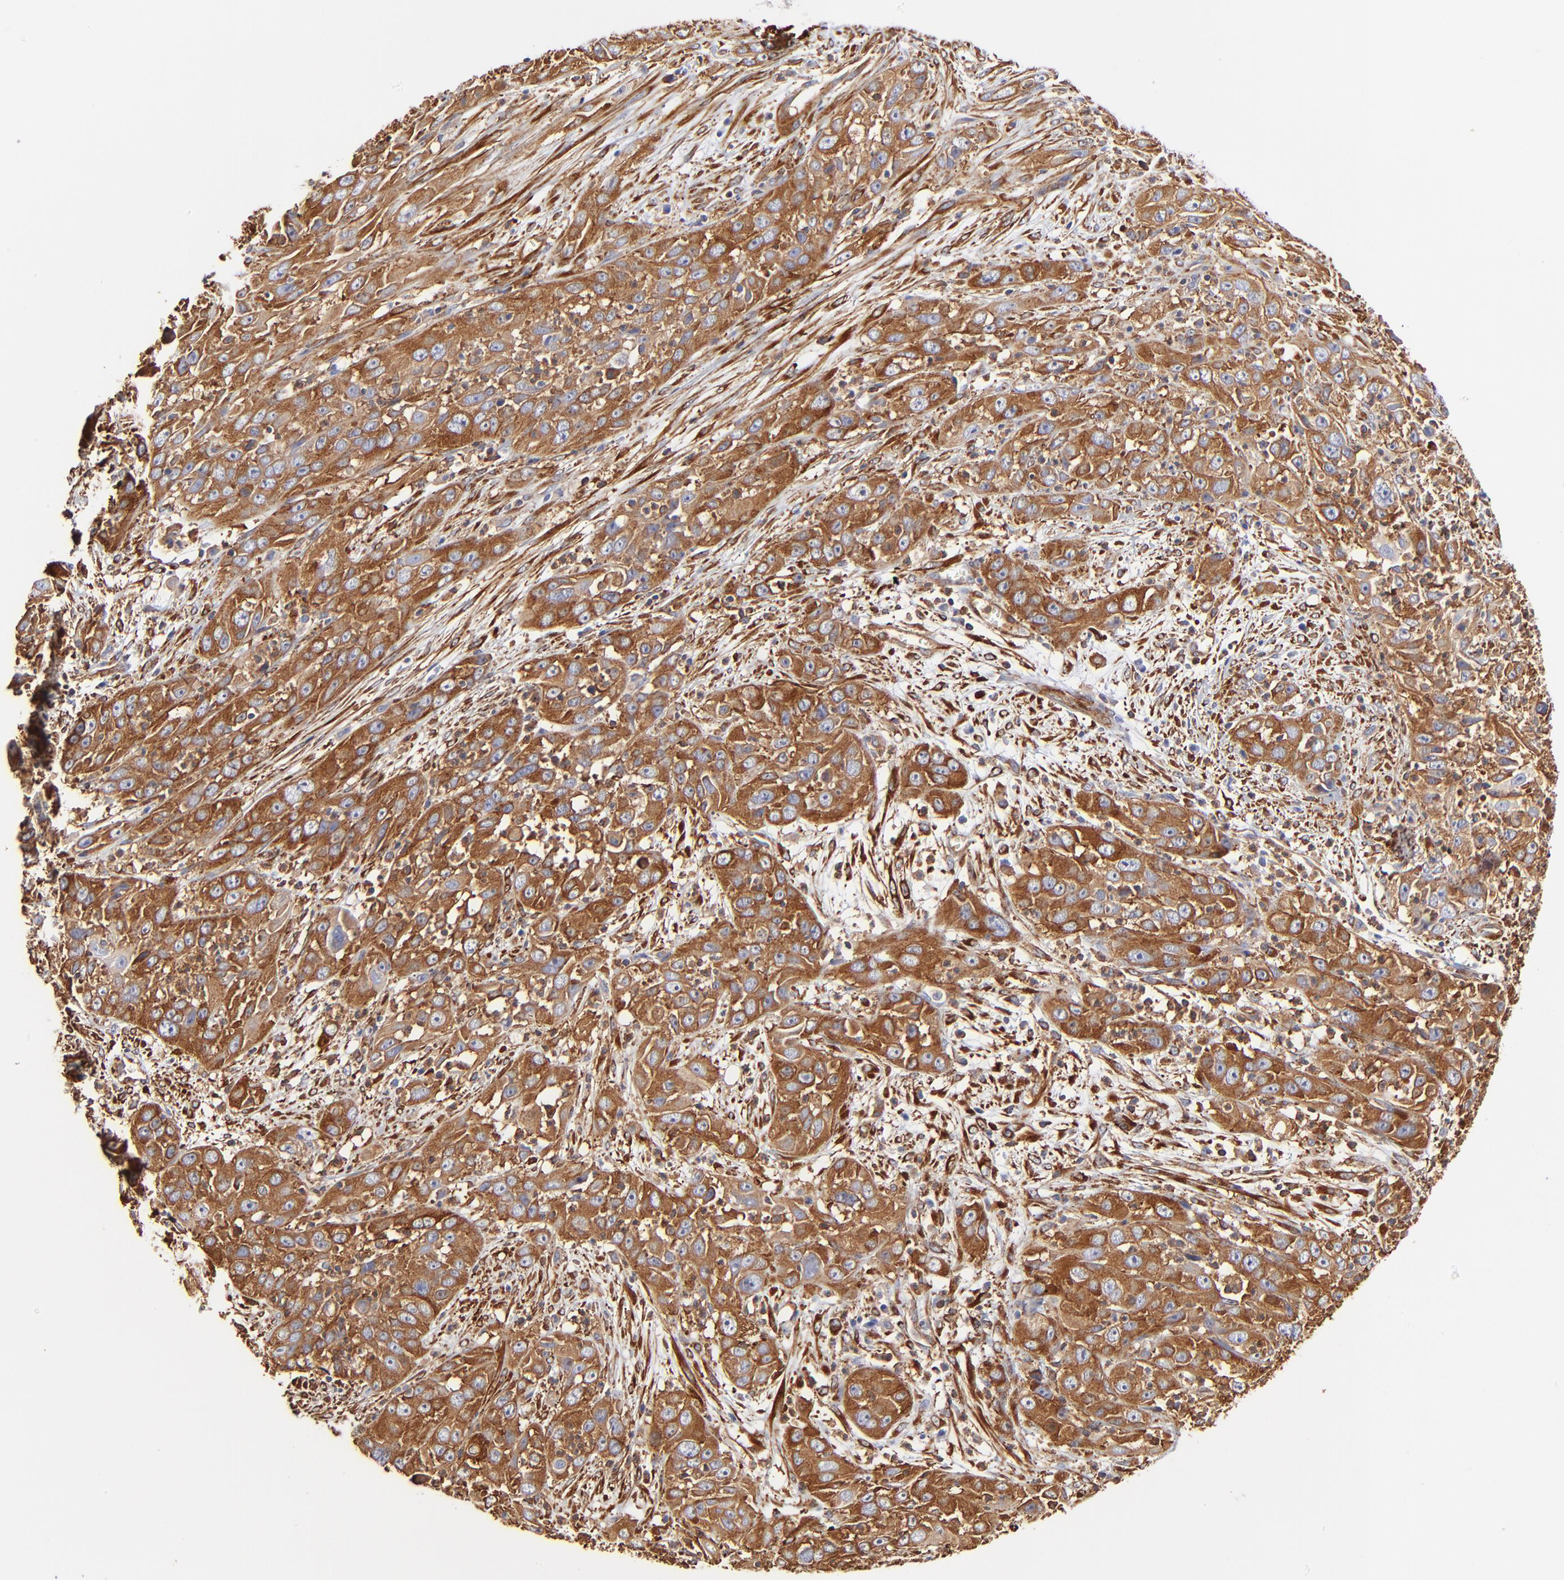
{"staining": {"intensity": "strong", "quantity": ">75%", "location": "cytoplasmic/membranous"}, "tissue": "cervical cancer", "cell_type": "Tumor cells", "image_type": "cancer", "snomed": [{"axis": "morphology", "description": "Squamous cell carcinoma, NOS"}, {"axis": "topography", "description": "Cervix"}], "caption": "Immunohistochemistry (IHC) of cervical squamous cell carcinoma exhibits high levels of strong cytoplasmic/membranous staining in approximately >75% of tumor cells. The protein of interest is stained brown, and the nuclei are stained in blue (DAB IHC with brightfield microscopy, high magnification).", "gene": "FLNA", "patient": {"sex": "female", "age": 32}}